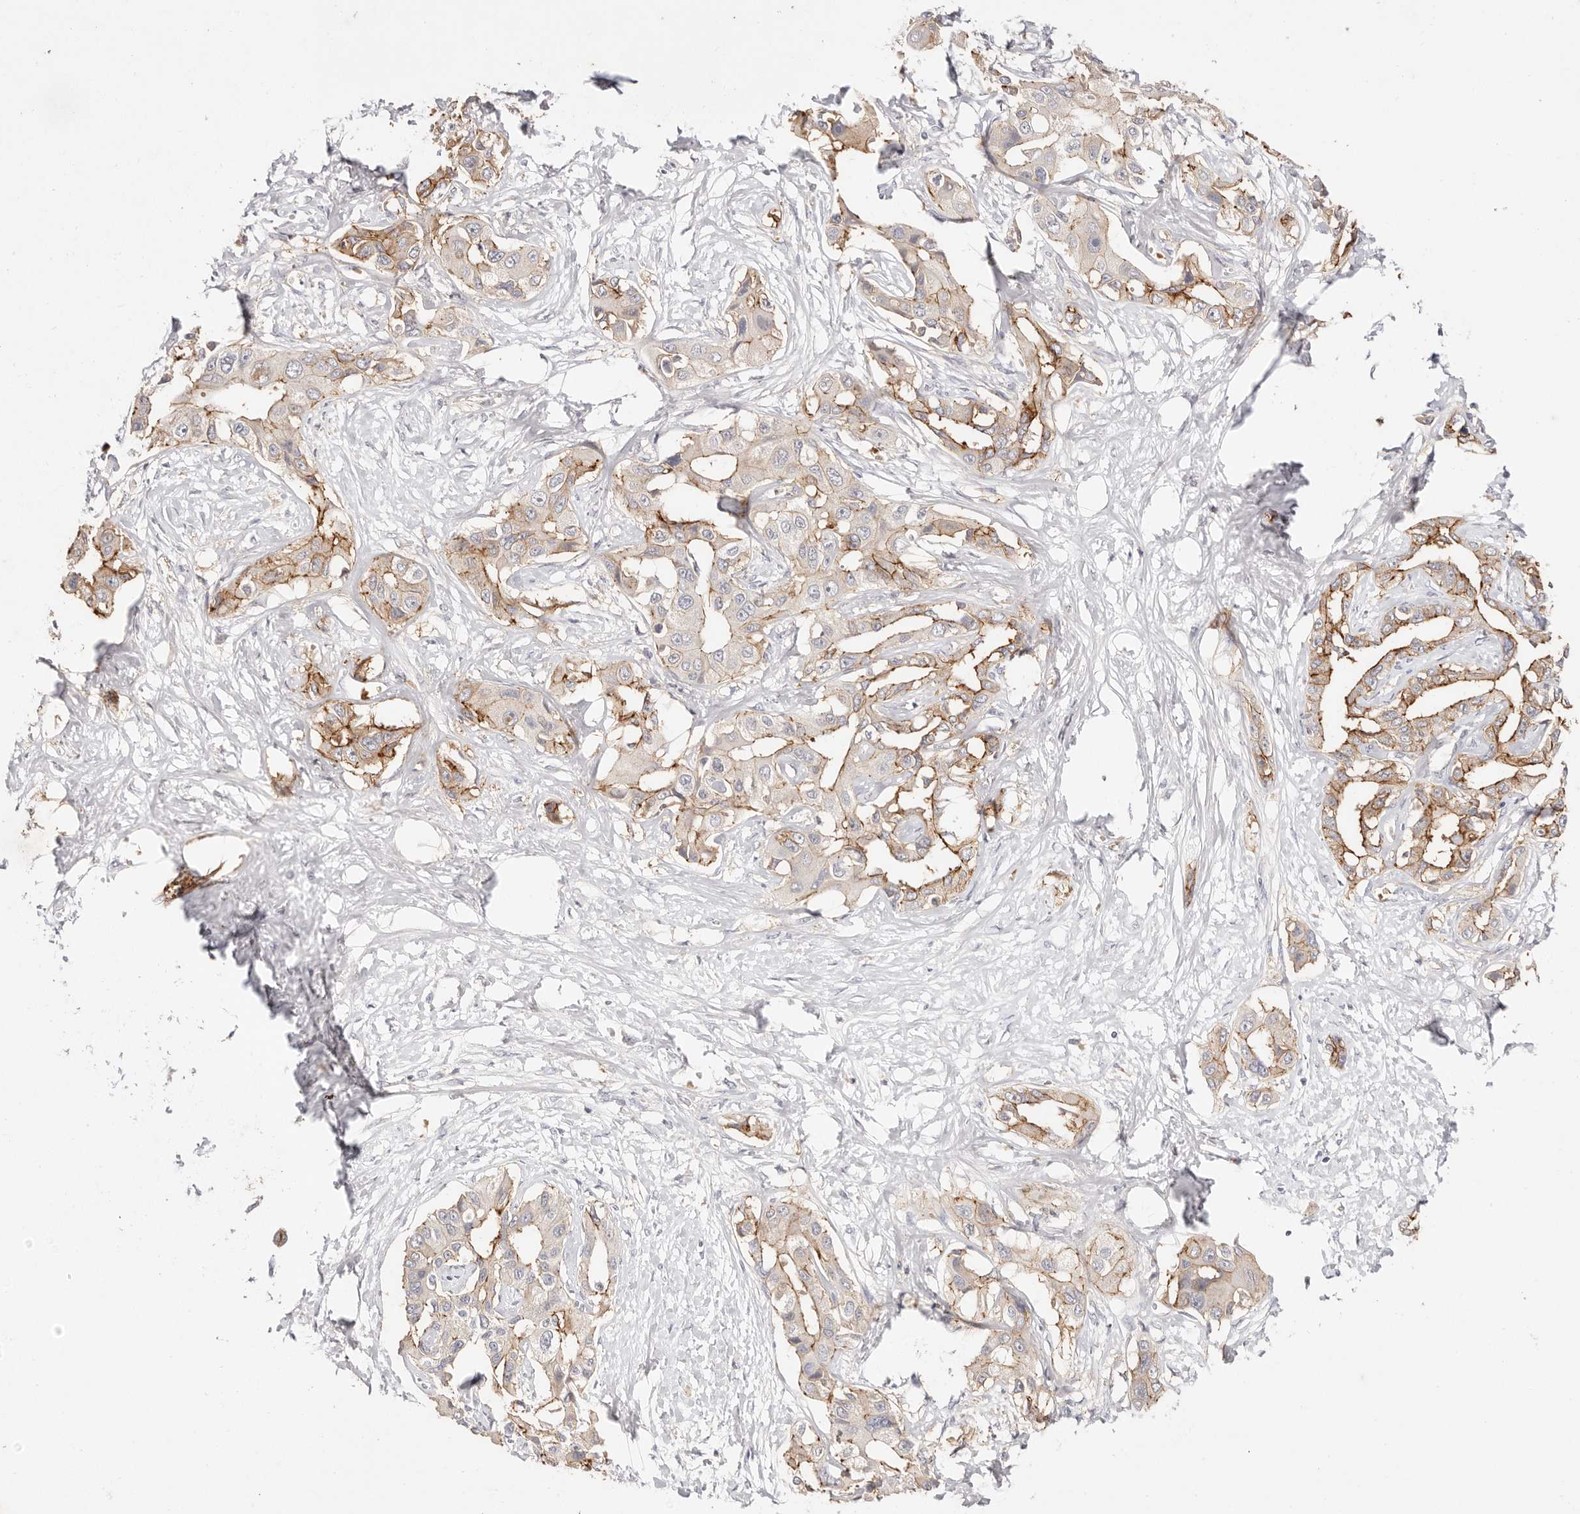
{"staining": {"intensity": "moderate", "quantity": "25%-75%", "location": "cytoplasmic/membranous"}, "tissue": "liver cancer", "cell_type": "Tumor cells", "image_type": "cancer", "snomed": [{"axis": "morphology", "description": "Cholangiocarcinoma"}, {"axis": "topography", "description": "Liver"}], "caption": "IHC of human cholangiocarcinoma (liver) displays medium levels of moderate cytoplasmic/membranous expression in about 25%-75% of tumor cells.", "gene": "CXADR", "patient": {"sex": "male", "age": 59}}